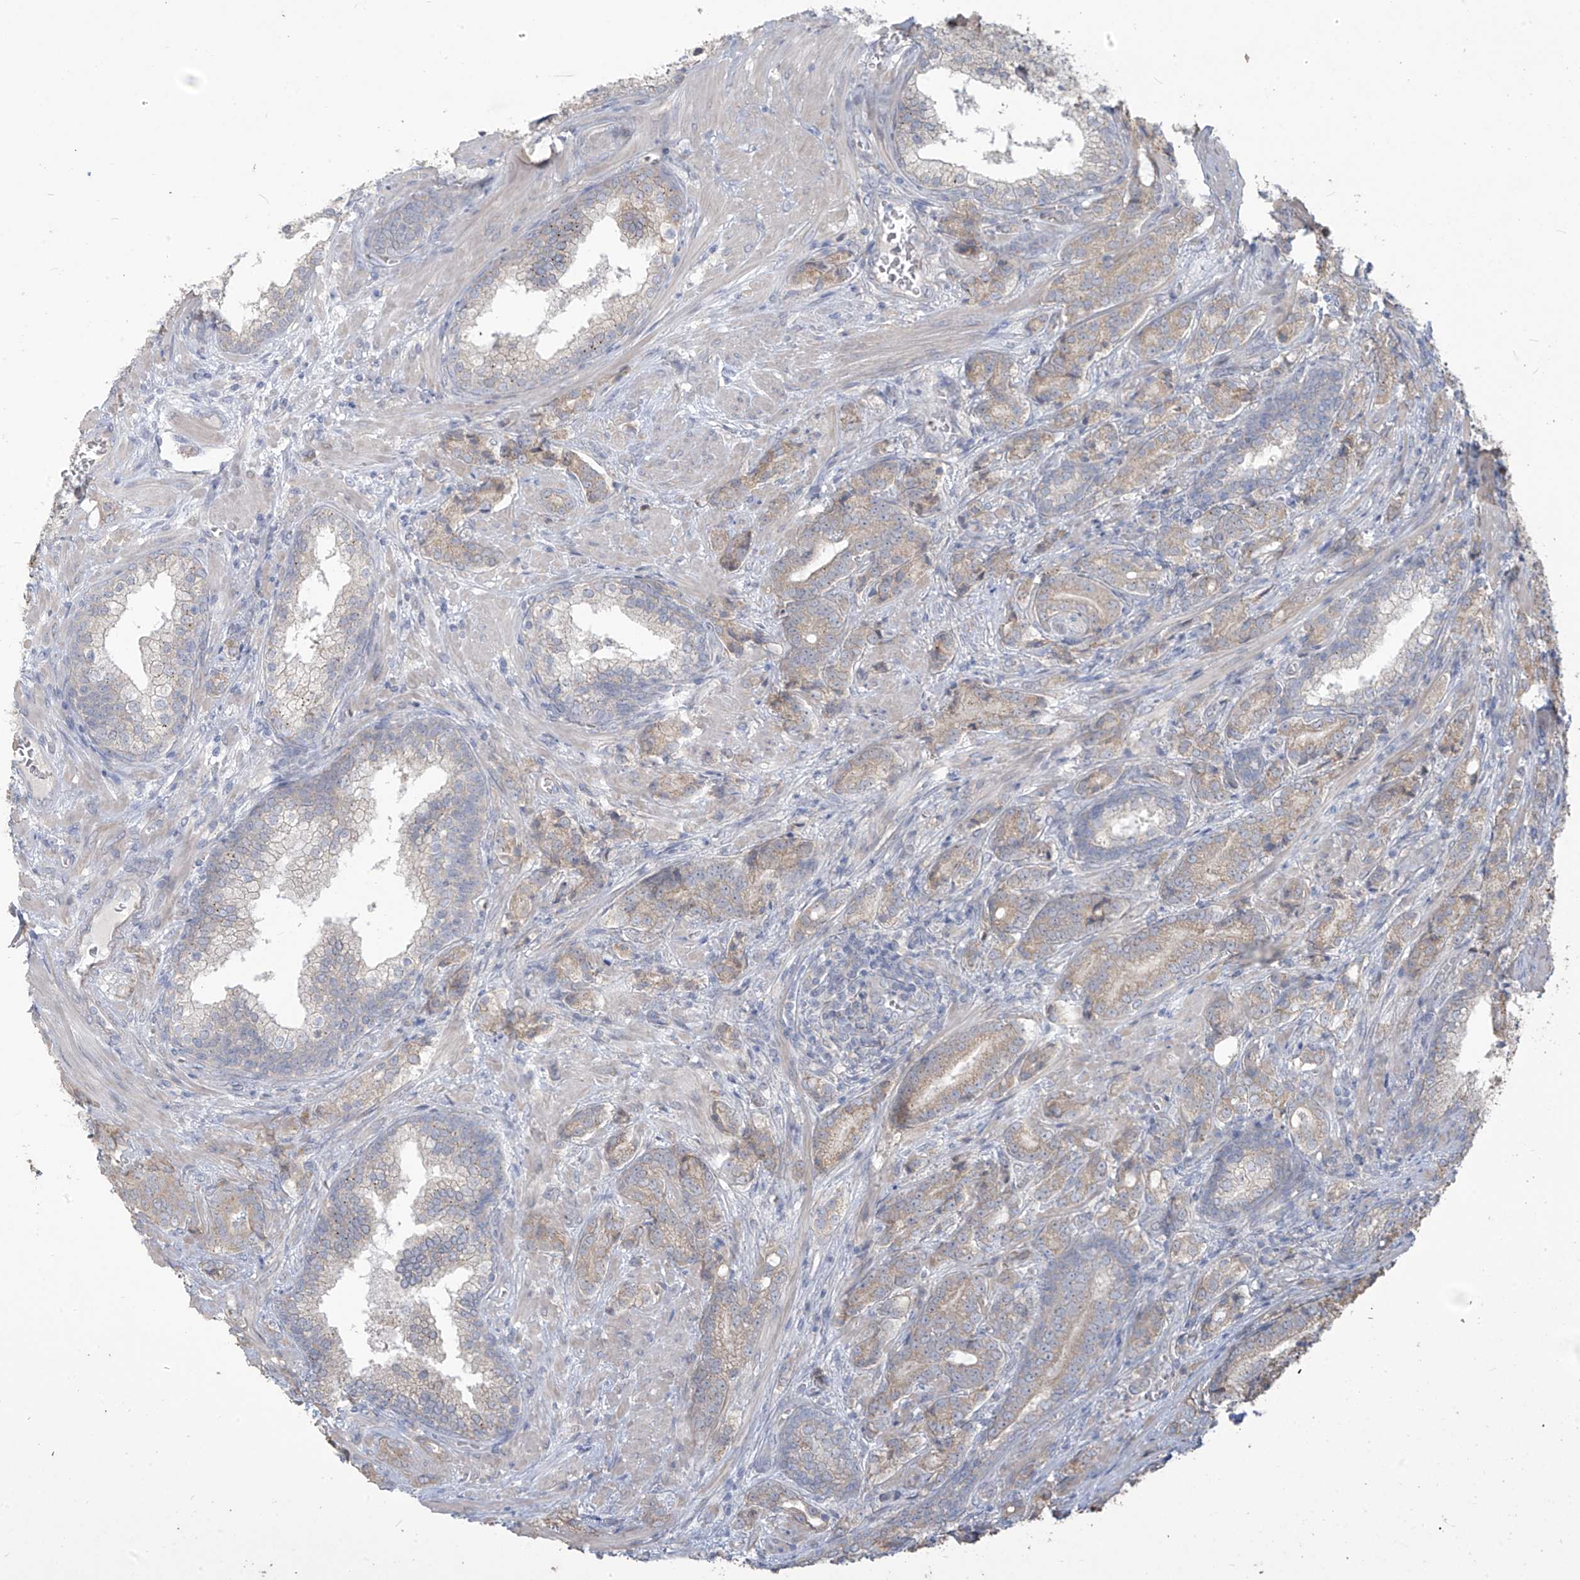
{"staining": {"intensity": "weak", "quantity": "<25%", "location": "cytoplasmic/membranous"}, "tissue": "prostate cancer", "cell_type": "Tumor cells", "image_type": "cancer", "snomed": [{"axis": "morphology", "description": "Adenocarcinoma, High grade"}, {"axis": "topography", "description": "Prostate"}], "caption": "Image shows no protein staining in tumor cells of prostate cancer (high-grade adenocarcinoma) tissue.", "gene": "MAGIX", "patient": {"sex": "male", "age": 57}}